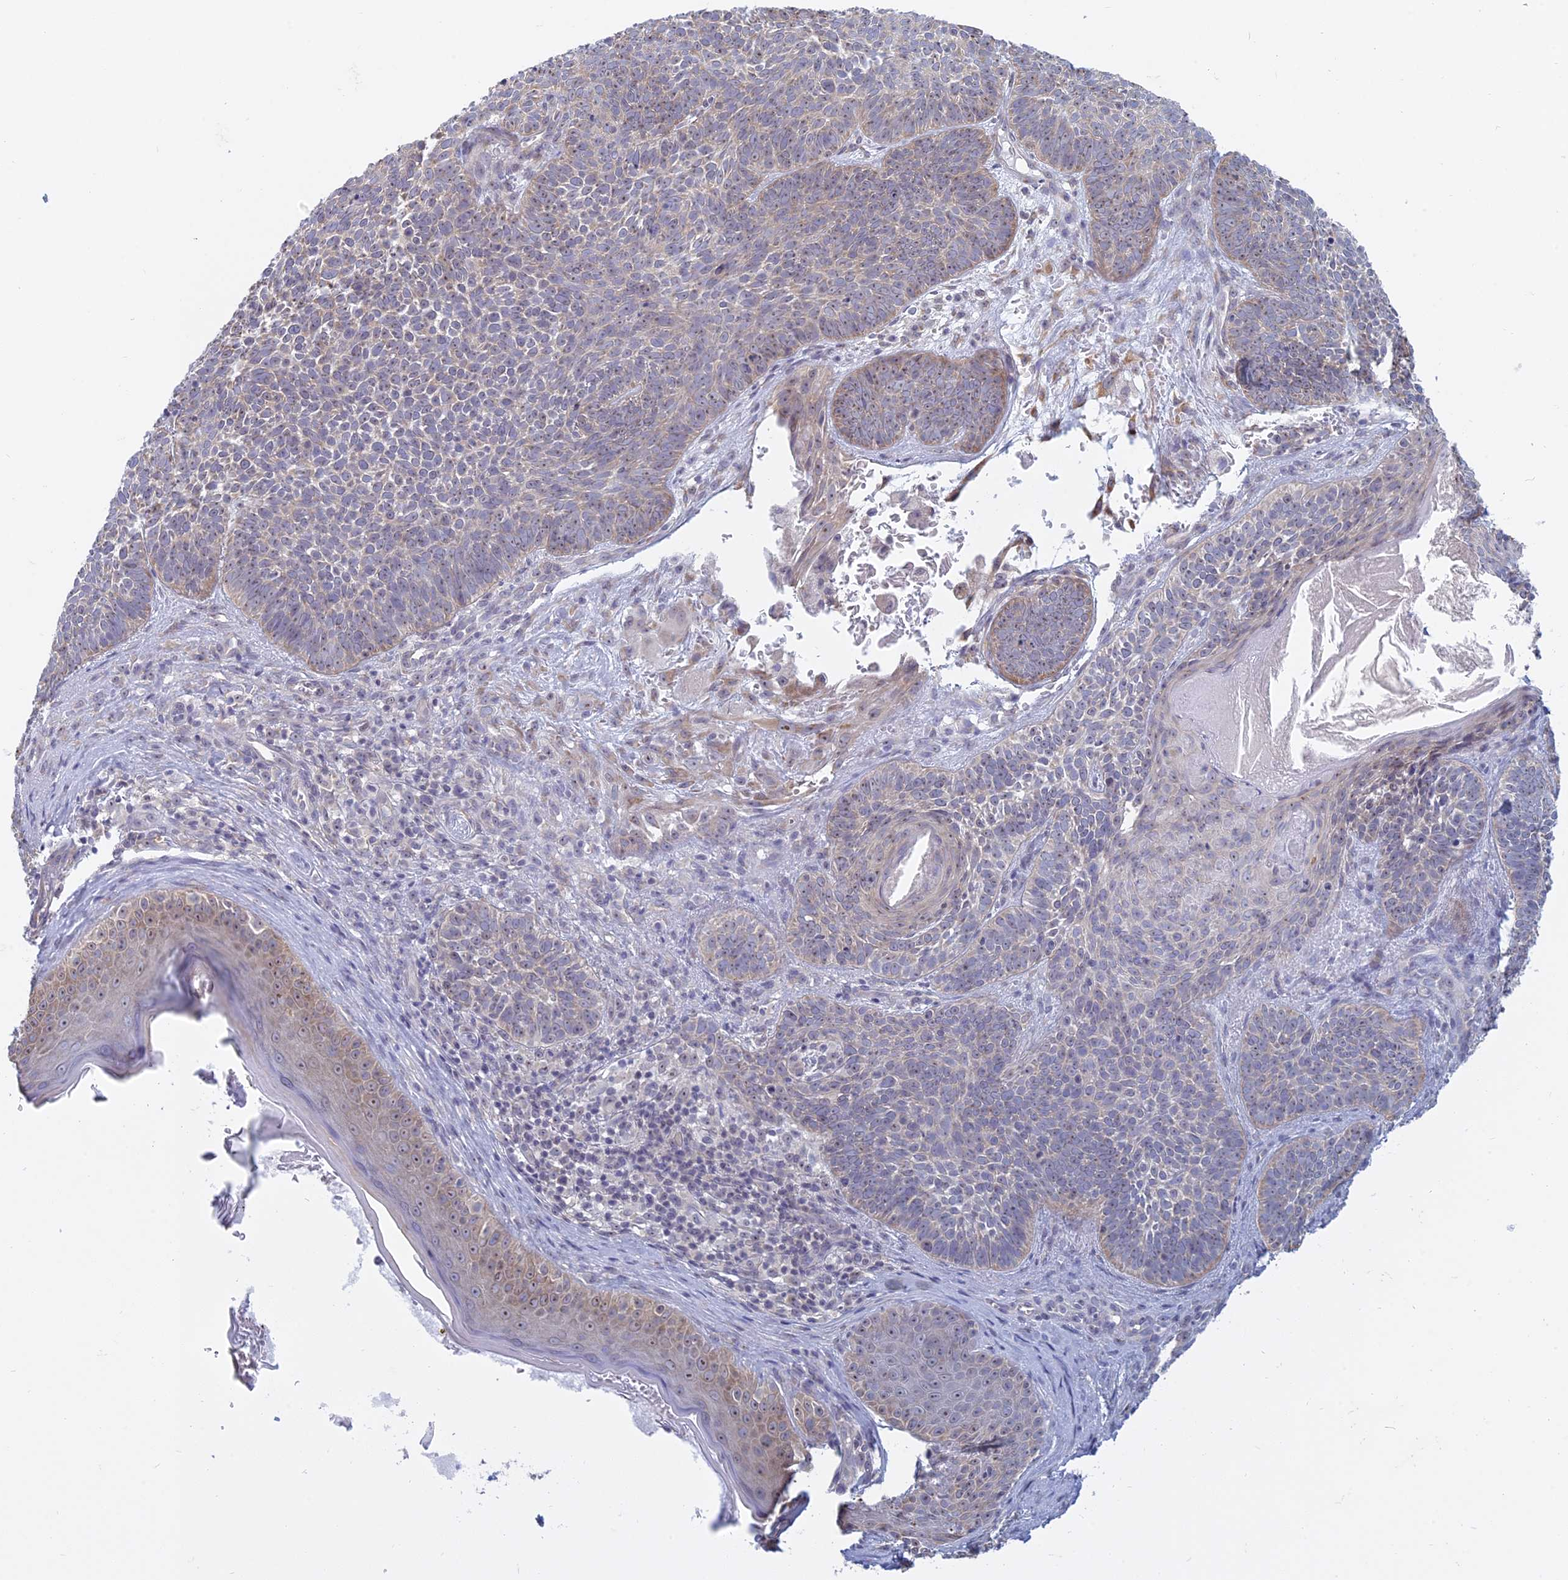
{"staining": {"intensity": "weak", "quantity": "<25%", "location": "nuclear"}, "tissue": "skin cancer", "cell_type": "Tumor cells", "image_type": "cancer", "snomed": [{"axis": "morphology", "description": "Basal cell carcinoma"}, {"axis": "topography", "description": "Skin"}], "caption": "Basal cell carcinoma (skin) stained for a protein using IHC demonstrates no staining tumor cells.", "gene": "RPS19BP1", "patient": {"sex": "male", "age": 85}}